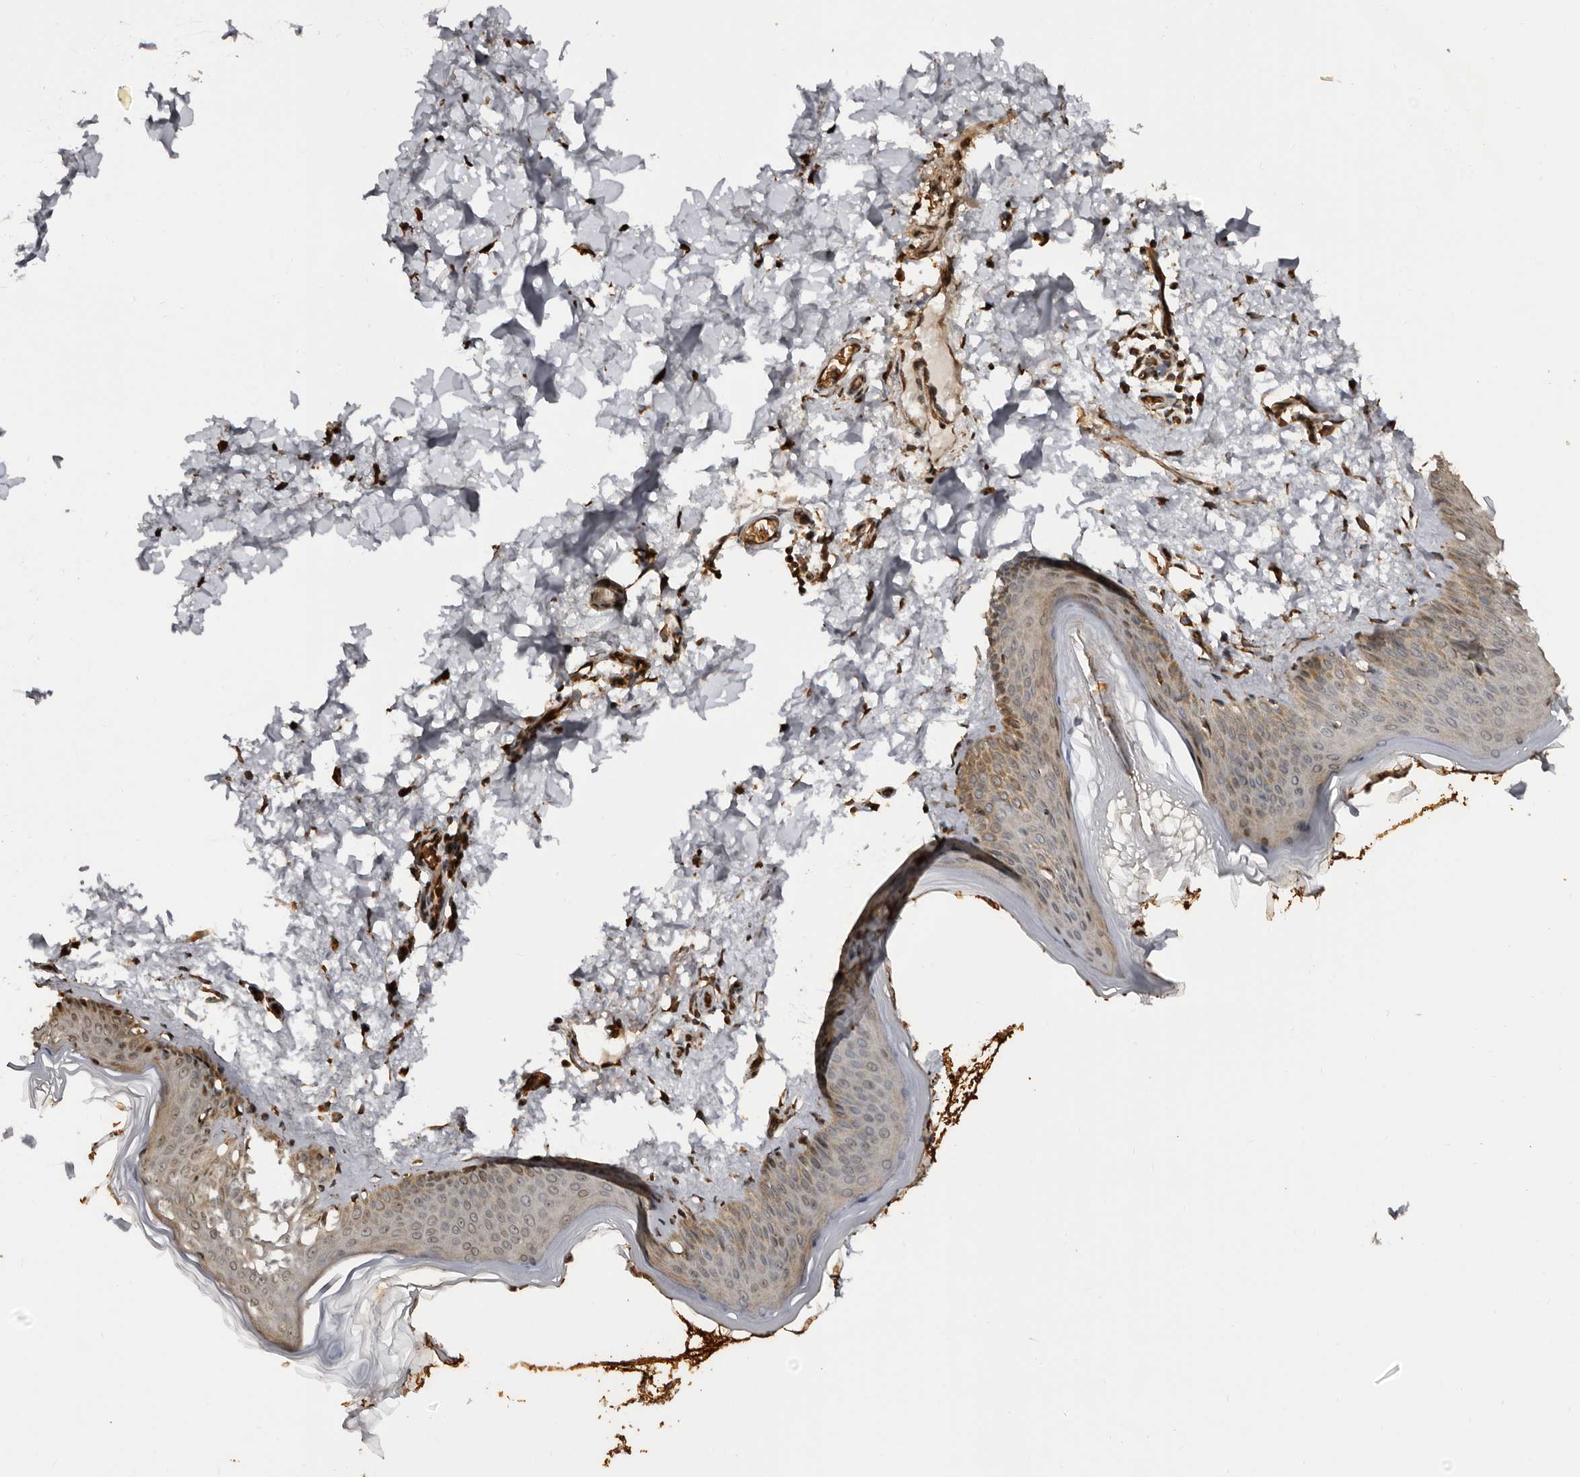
{"staining": {"intensity": "strong", "quantity": ">75%", "location": "cytoplasmic/membranous"}, "tissue": "skin", "cell_type": "Fibroblasts", "image_type": "normal", "snomed": [{"axis": "morphology", "description": "Normal tissue, NOS"}, {"axis": "topography", "description": "Skin"}], "caption": "Protein analysis of benign skin shows strong cytoplasmic/membranous expression in approximately >75% of fibroblasts. (Brightfield microscopy of DAB IHC at high magnification).", "gene": "ENTREP1", "patient": {"sex": "female", "age": 27}}